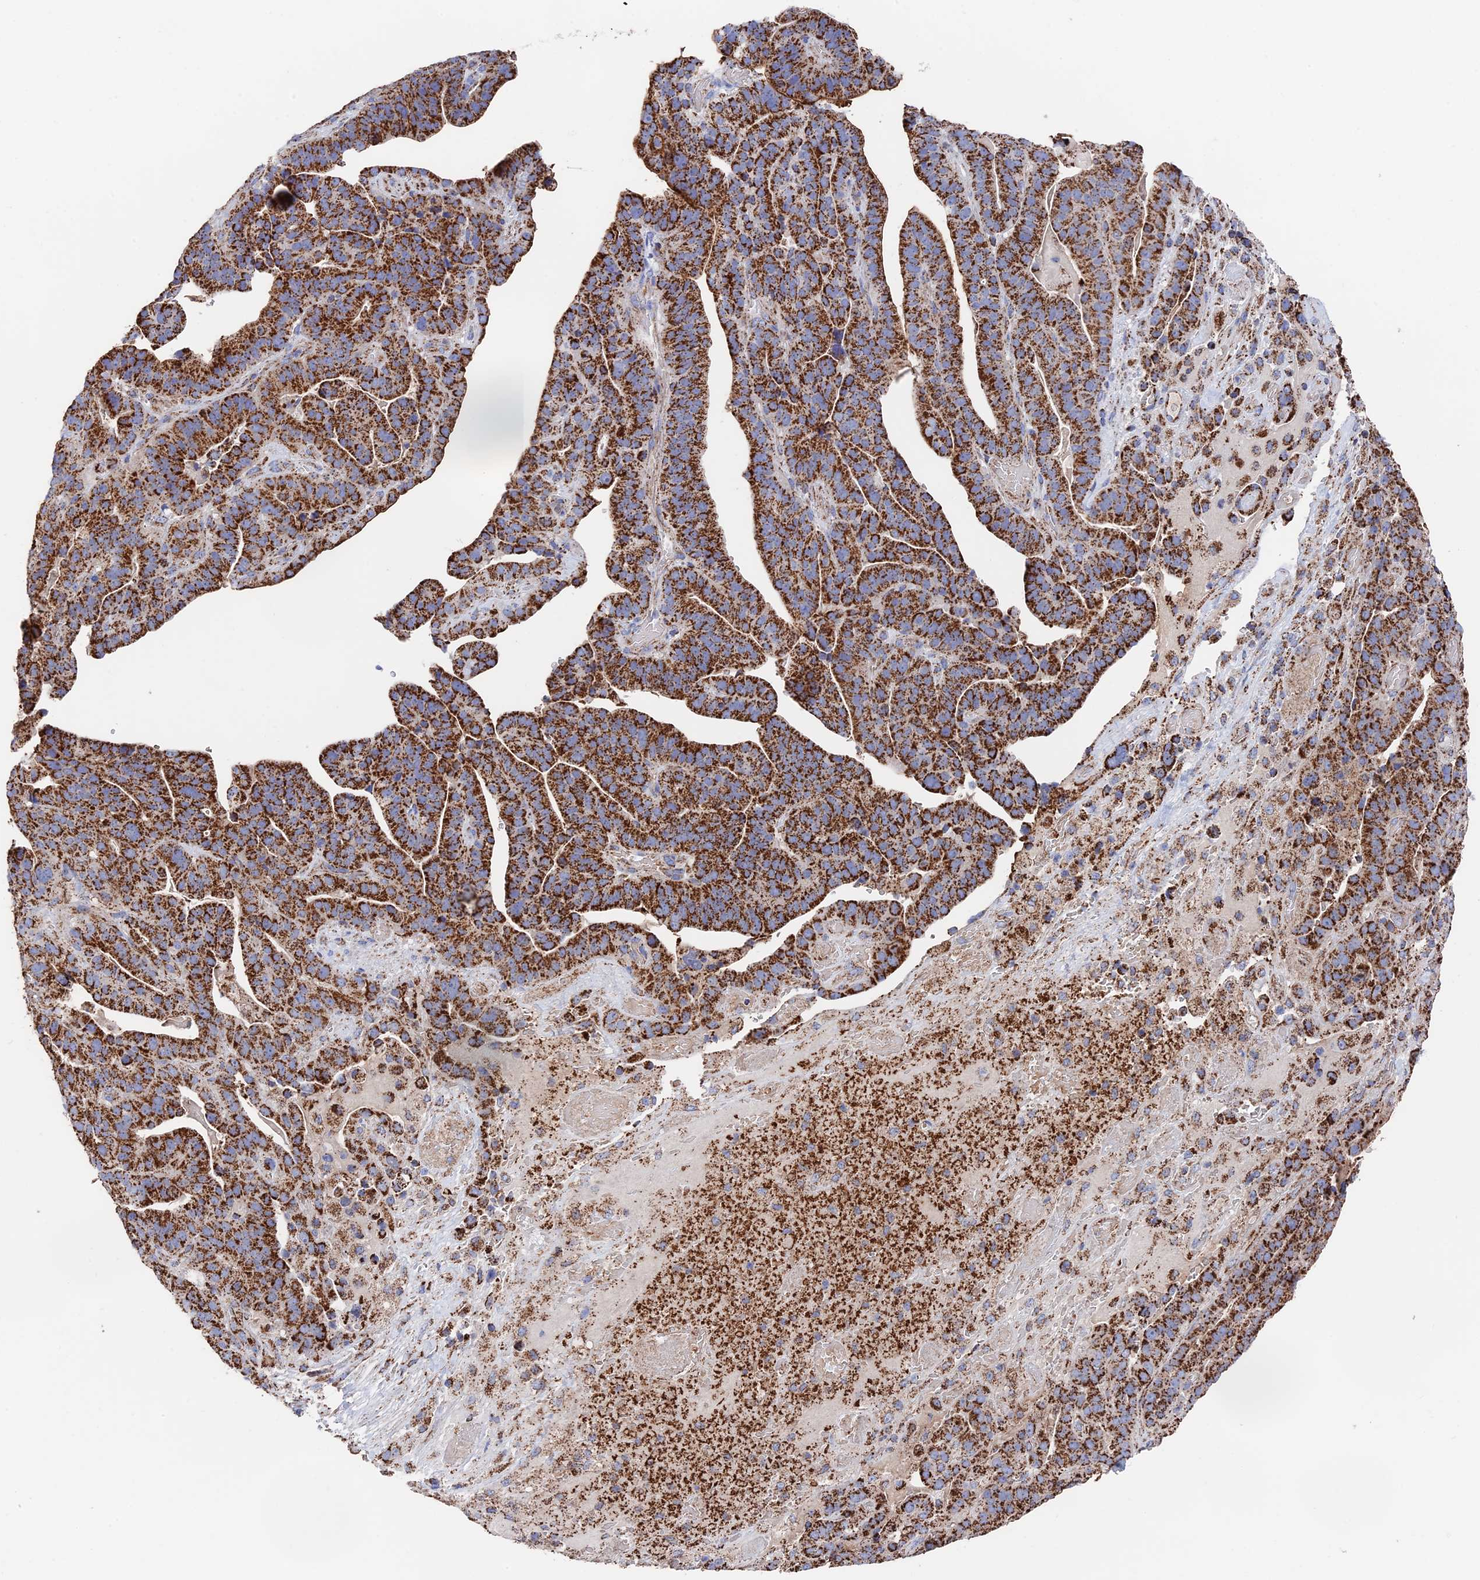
{"staining": {"intensity": "strong", "quantity": ">75%", "location": "cytoplasmic/membranous"}, "tissue": "stomach cancer", "cell_type": "Tumor cells", "image_type": "cancer", "snomed": [{"axis": "morphology", "description": "Adenocarcinoma, NOS"}, {"axis": "topography", "description": "Stomach"}], "caption": "IHC of adenocarcinoma (stomach) shows high levels of strong cytoplasmic/membranous positivity in about >75% of tumor cells.", "gene": "HAUS8", "patient": {"sex": "male", "age": 48}}